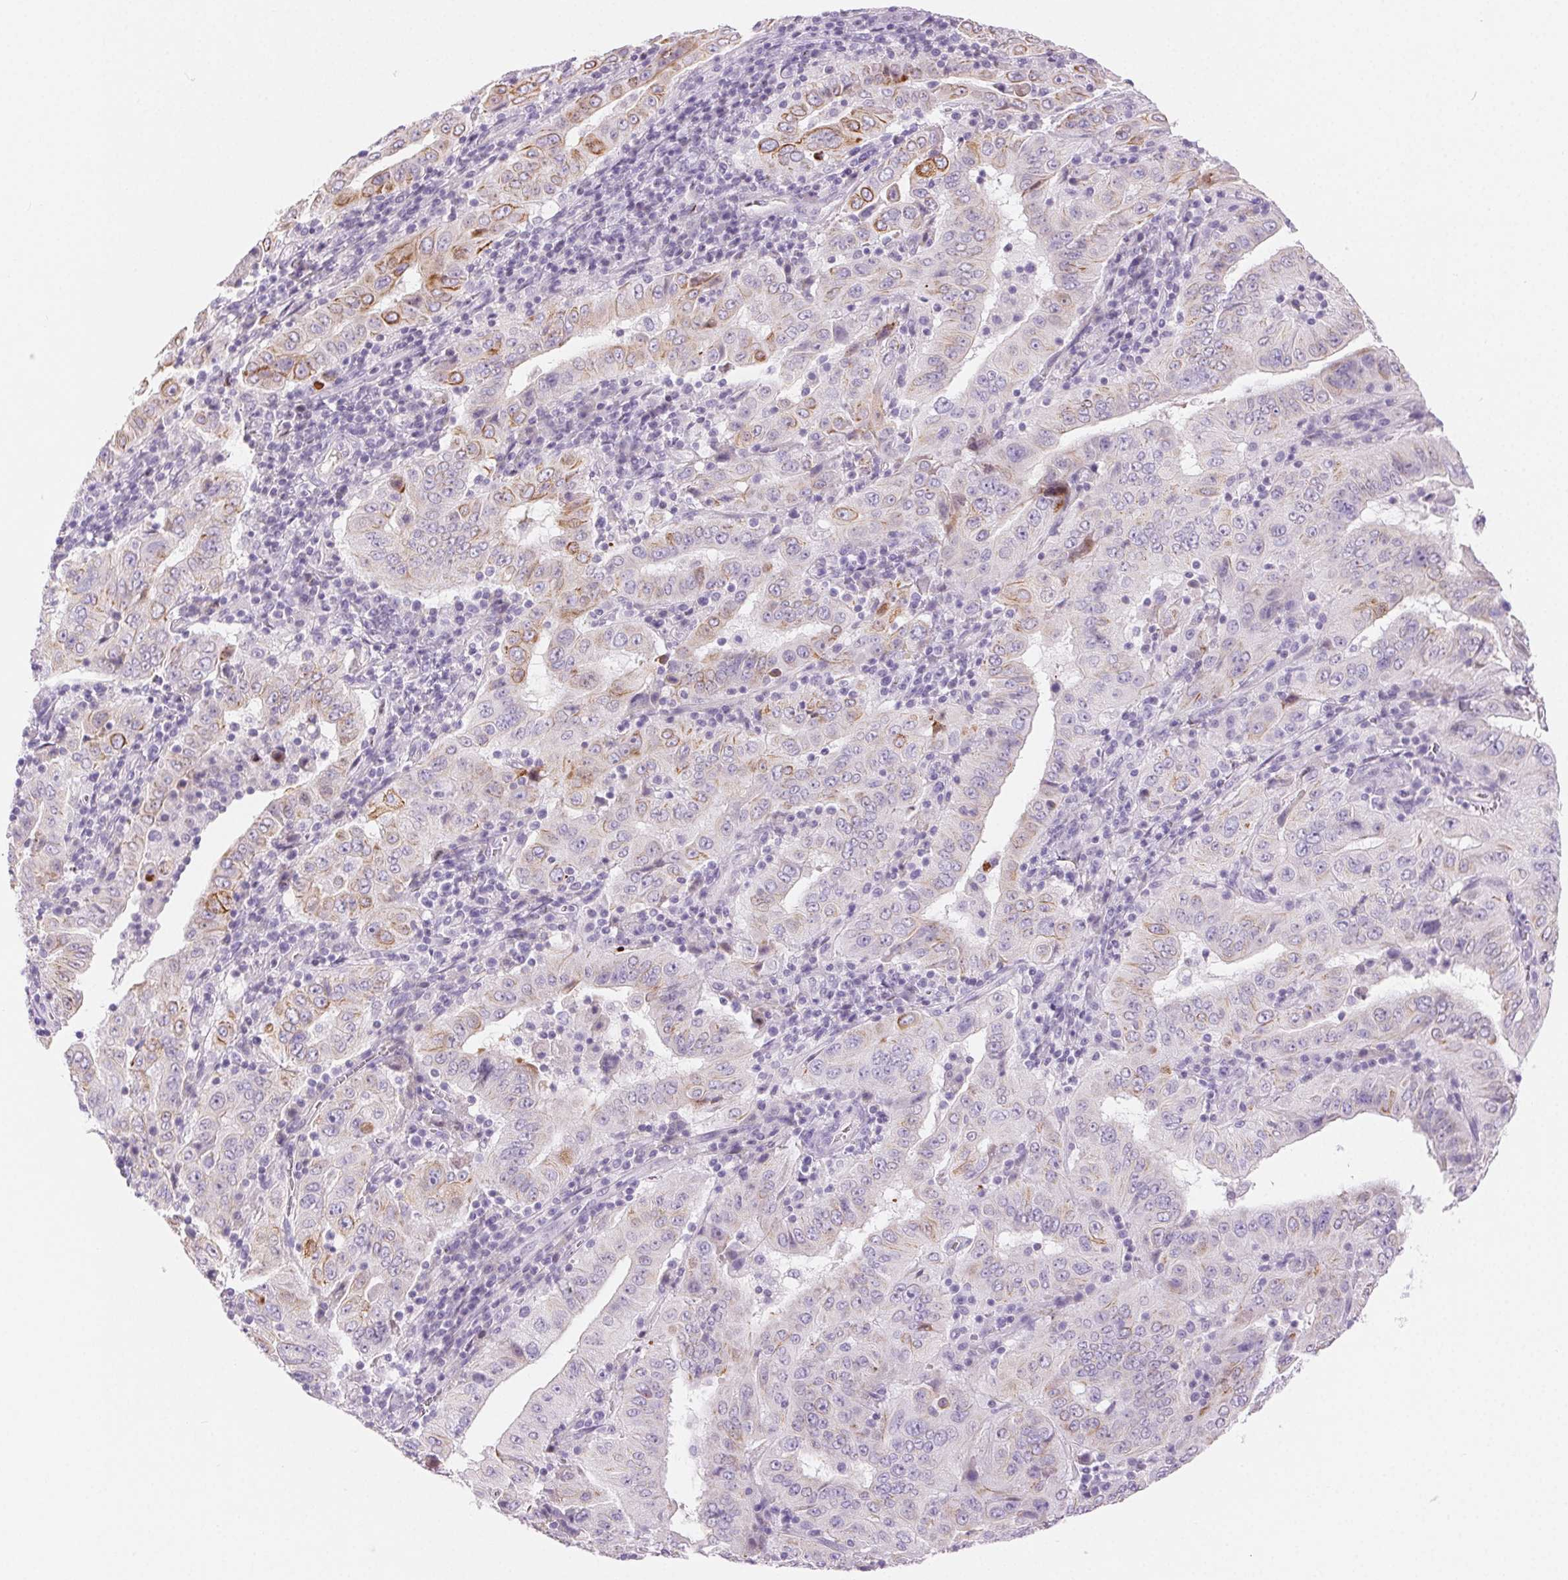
{"staining": {"intensity": "moderate", "quantity": "<25%", "location": "cytoplasmic/membranous"}, "tissue": "pancreatic cancer", "cell_type": "Tumor cells", "image_type": "cancer", "snomed": [{"axis": "morphology", "description": "Adenocarcinoma, NOS"}, {"axis": "topography", "description": "Pancreas"}], "caption": "Tumor cells exhibit moderate cytoplasmic/membranous expression in about <25% of cells in pancreatic cancer. The protein of interest is shown in brown color, while the nuclei are stained blue.", "gene": "CLDN16", "patient": {"sex": "male", "age": 63}}